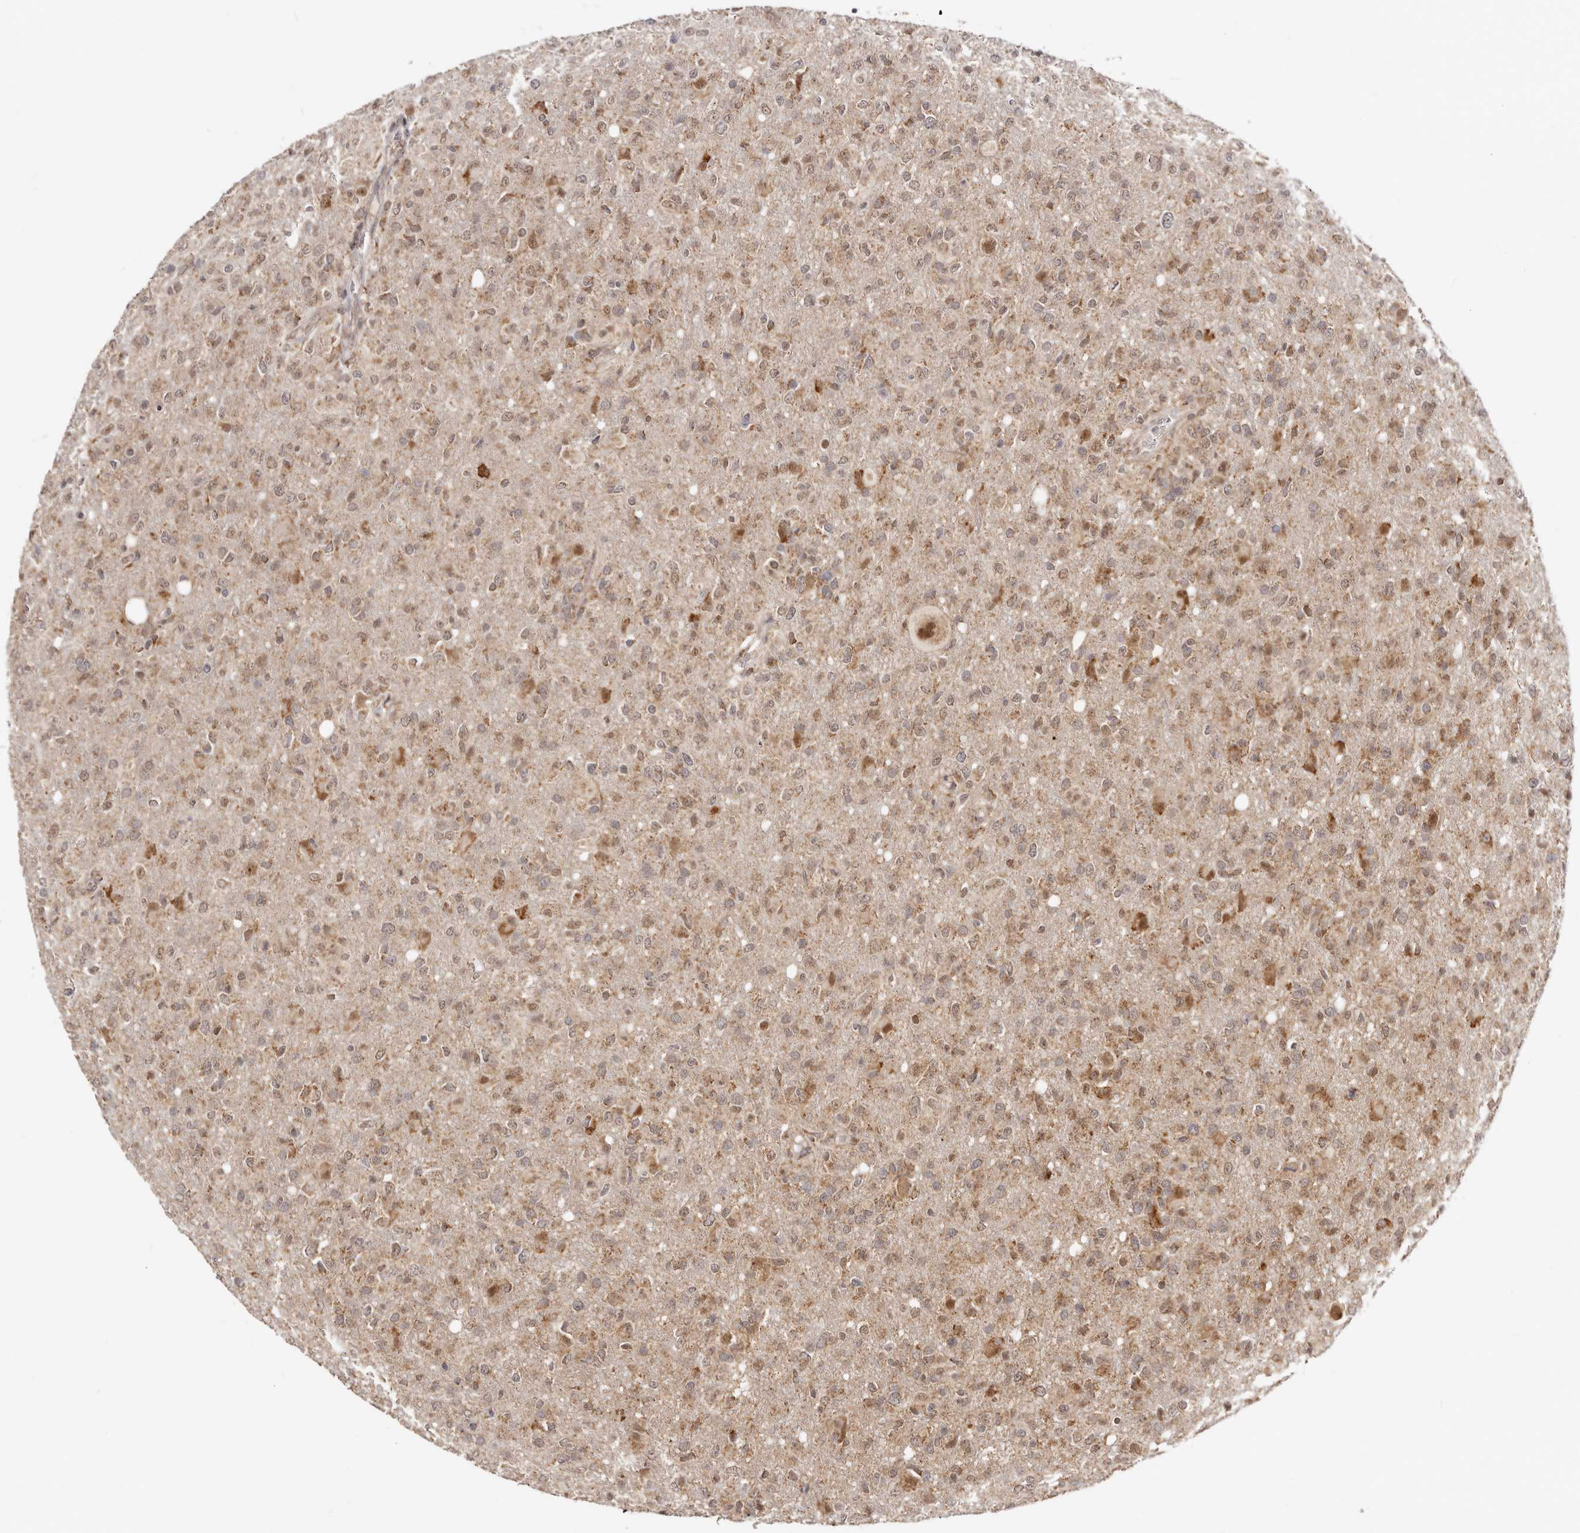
{"staining": {"intensity": "weak", "quantity": "25%-75%", "location": "cytoplasmic/membranous"}, "tissue": "glioma", "cell_type": "Tumor cells", "image_type": "cancer", "snomed": [{"axis": "morphology", "description": "Glioma, malignant, High grade"}, {"axis": "topography", "description": "Brain"}], "caption": "Immunohistochemistry (IHC) histopathology image of human glioma stained for a protein (brown), which shows low levels of weak cytoplasmic/membranous positivity in approximately 25%-75% of tumor cells.", "gene": "SEC14L1", "patient": {"sex": "female", "age": 57}}